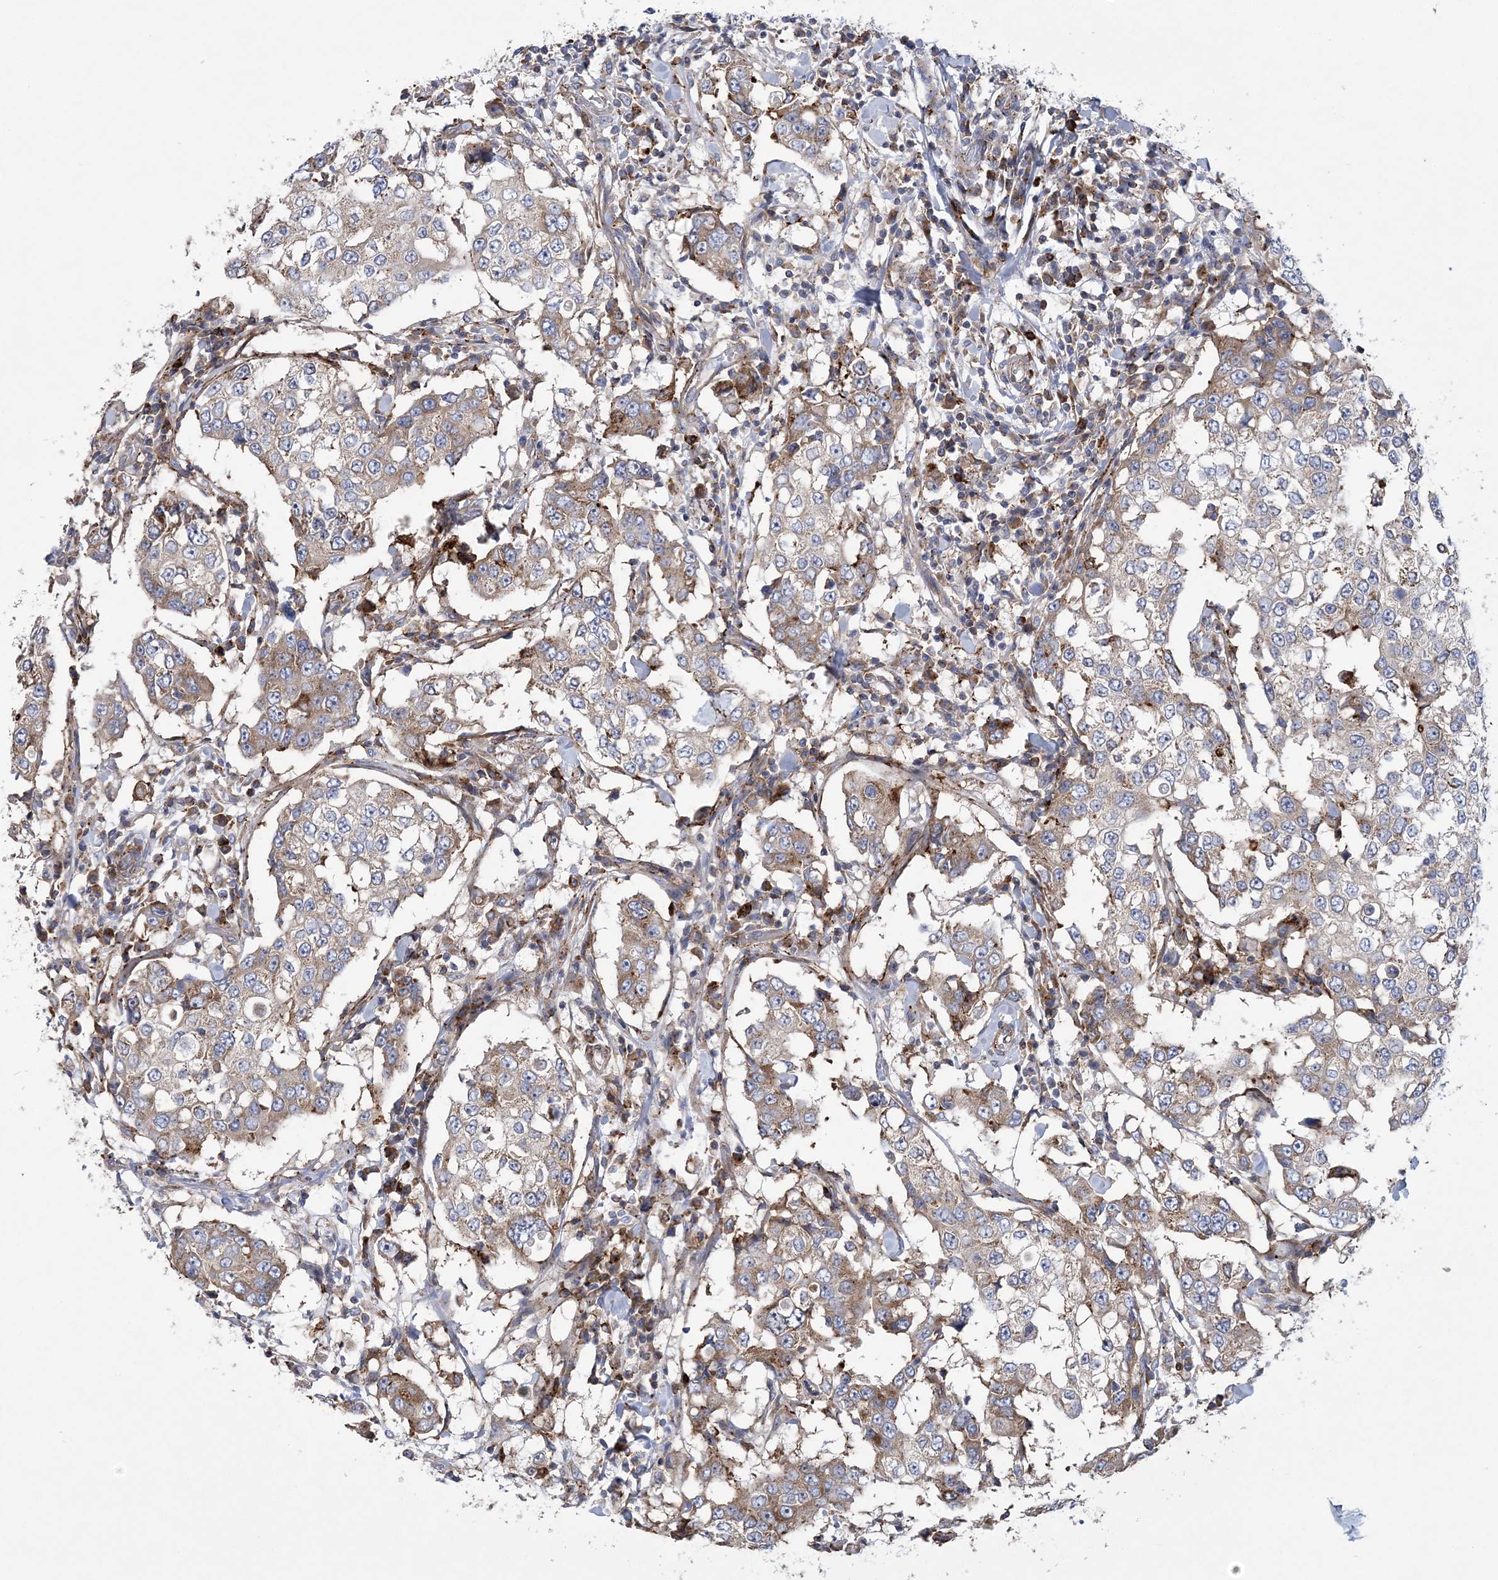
{"staining": {"intensity": "moderate", "quantity": "<25%", "location": "cytoplasmic/membranous"}, "tissue": "breast cancer", "cell_type": "Tumor cells", "image_type": "cancer", "snomed": [{"axis": "morphology", "description": "Duct carcinoma"}, {"axis": "topography", "description": "Breast"}], "caption": "Breast cancer was stained to show a protein in brown. There is low levels of moderate cytoplasmic/membranous staining in approximately <25% of tumor cells.", "gene": "ARSJ", "patient": {"sex": "female", "age": 27}}